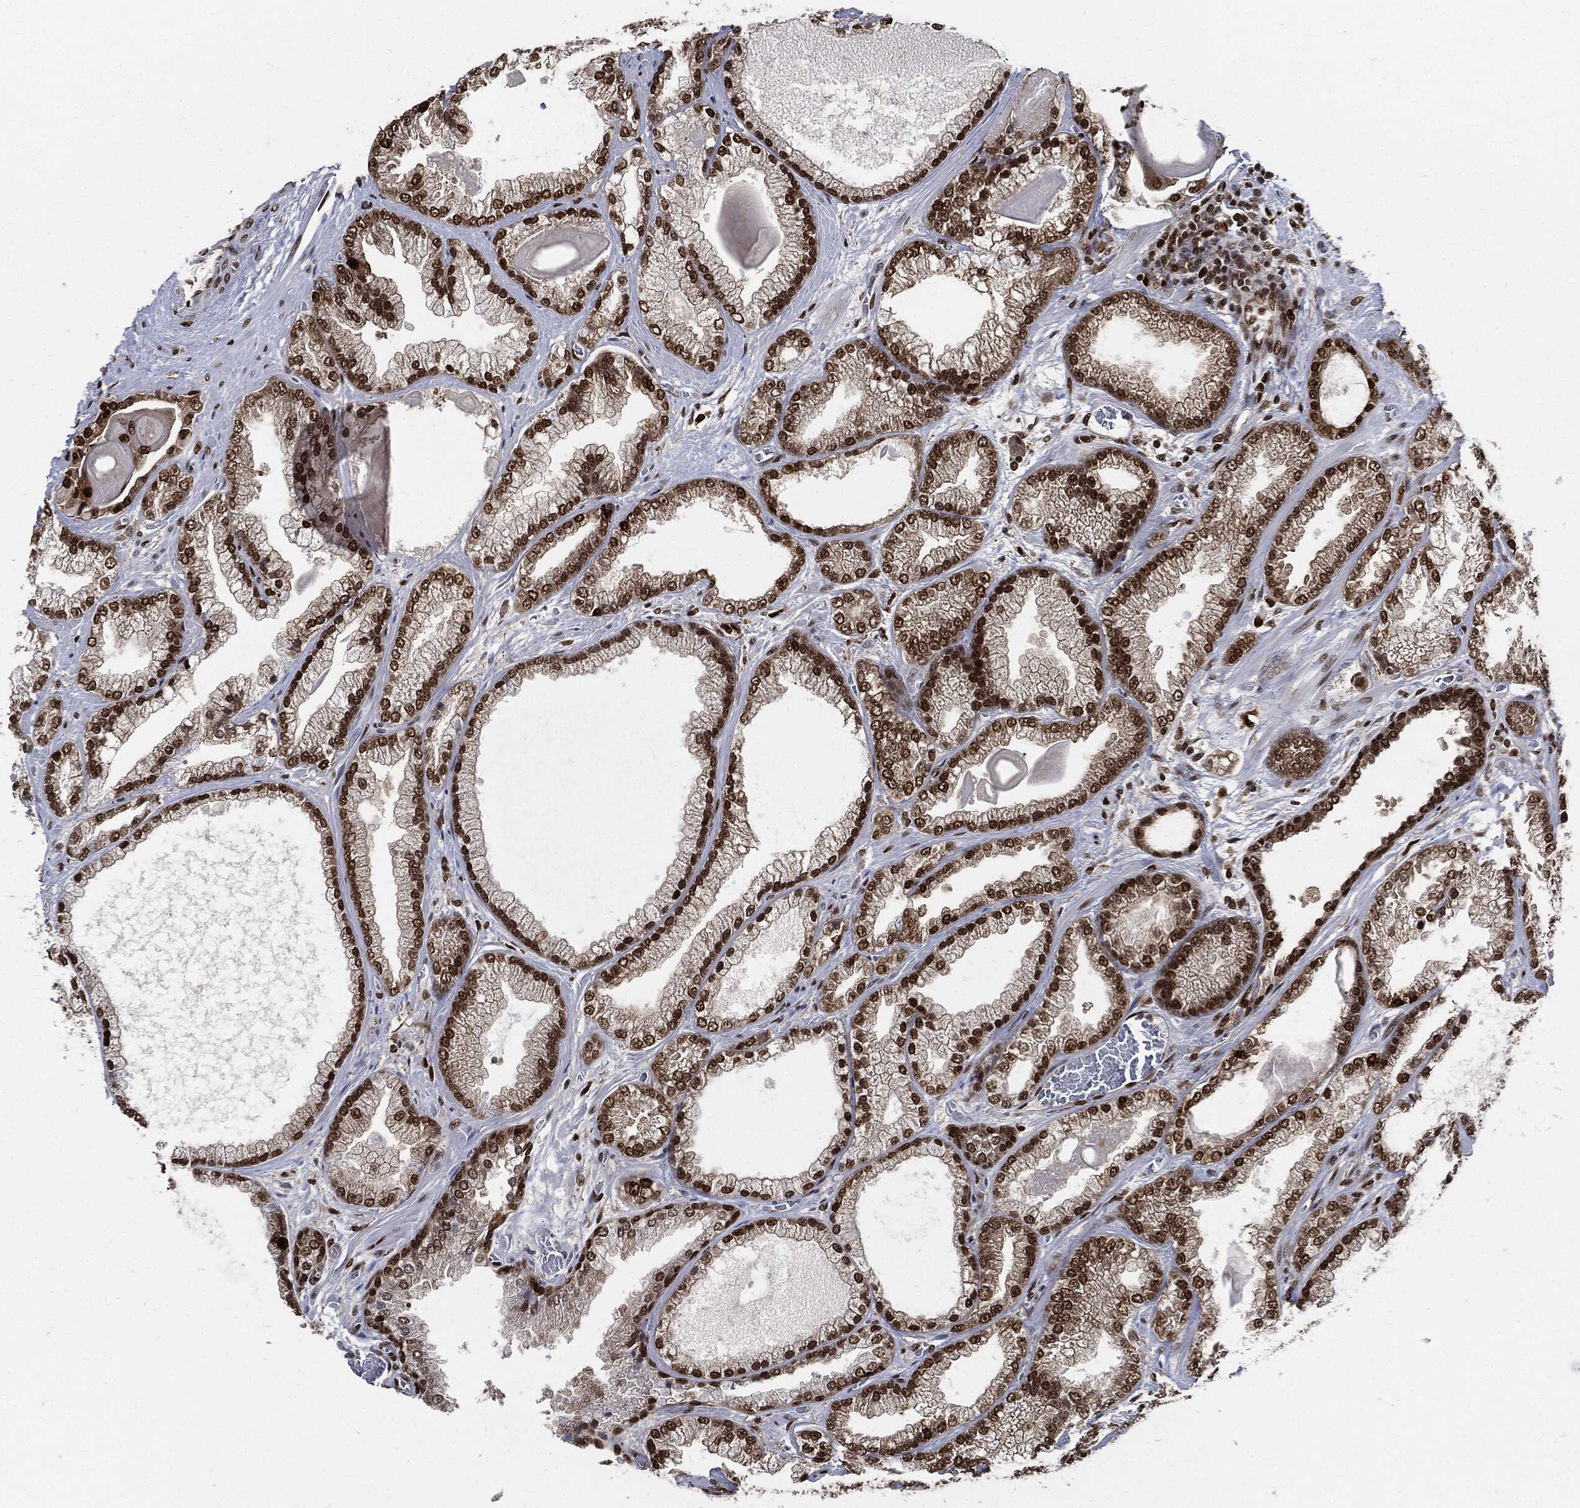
{"staining": {"intensity": "strong", "quantity": "25%-75%", "location": "nuclear"}, "tissue": "prostate cancer", "cell_type": "Tumor cells", "image_type": "cancer", "snomed": [{"axis": "morphology", "description": "Adenocarcinoma, Low grade"}, {"axis": "topography", "description": "Prostate"}], "caption": "Immunohistochemical staining of prostate cancer exhibits strong nuclear protein positivity in approximately 25%-75% of tumor cells.", "gene": "PCNA", "patient": {"sex": "male", "age": 57}}